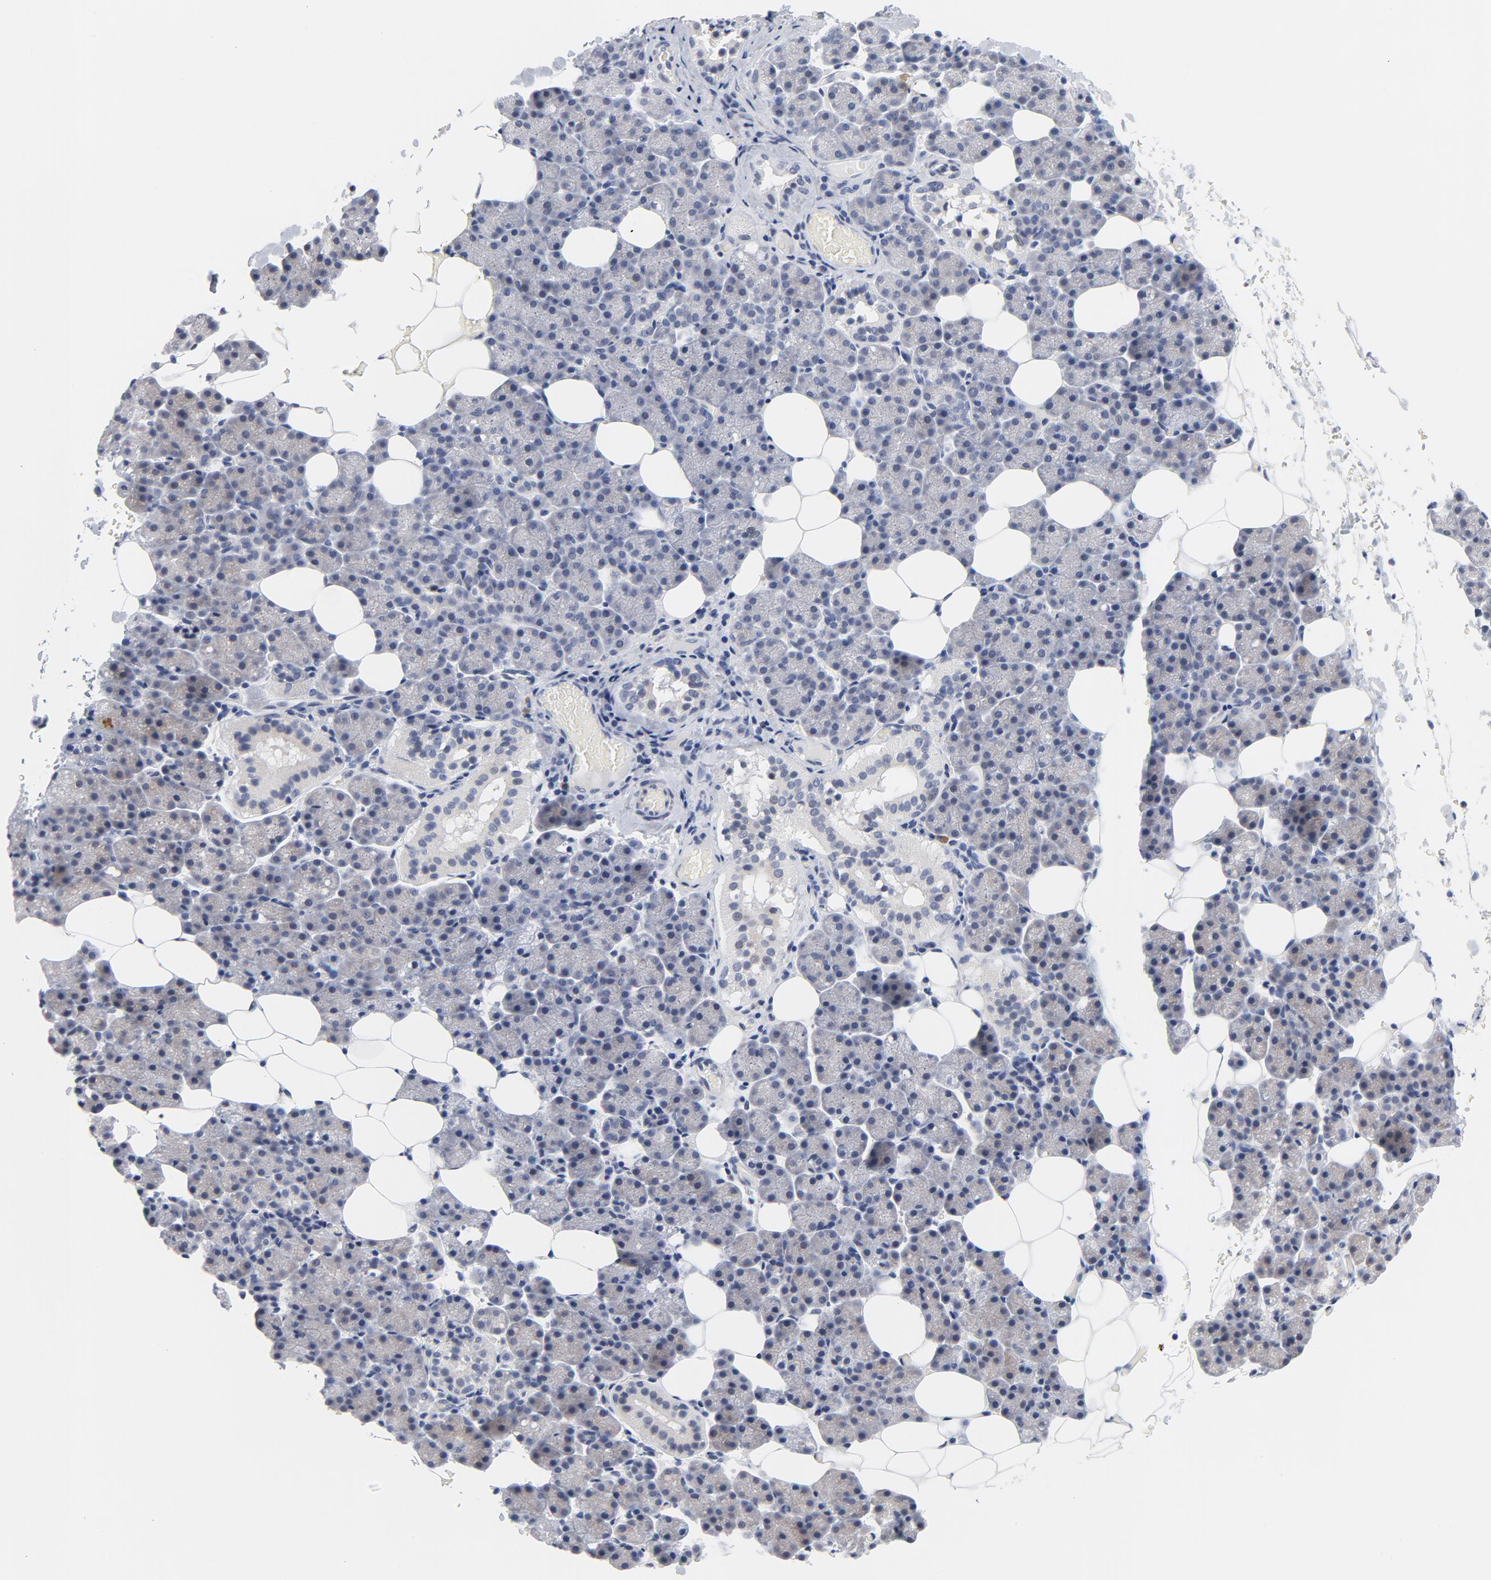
{"staining": {"intensity": "negative", "quantity": "none", "location": "none"}, "tissue": "salivary gland", "cell_type": "Glandular cells", "image_type": "normal", "snomed": [{"axis": "morphology", "description": "Normal tissue, NOS"}, {"axis": "topography", "description": "Lymph node"}, {"axis": "topography", "description": "Salivary gland"}], "caption": "Human salivary gland stained for a protein using IHC exhibits no staining in glandular cells.", "gene": "KCNK13", "patient": {"sex": "male", "age": 8}}